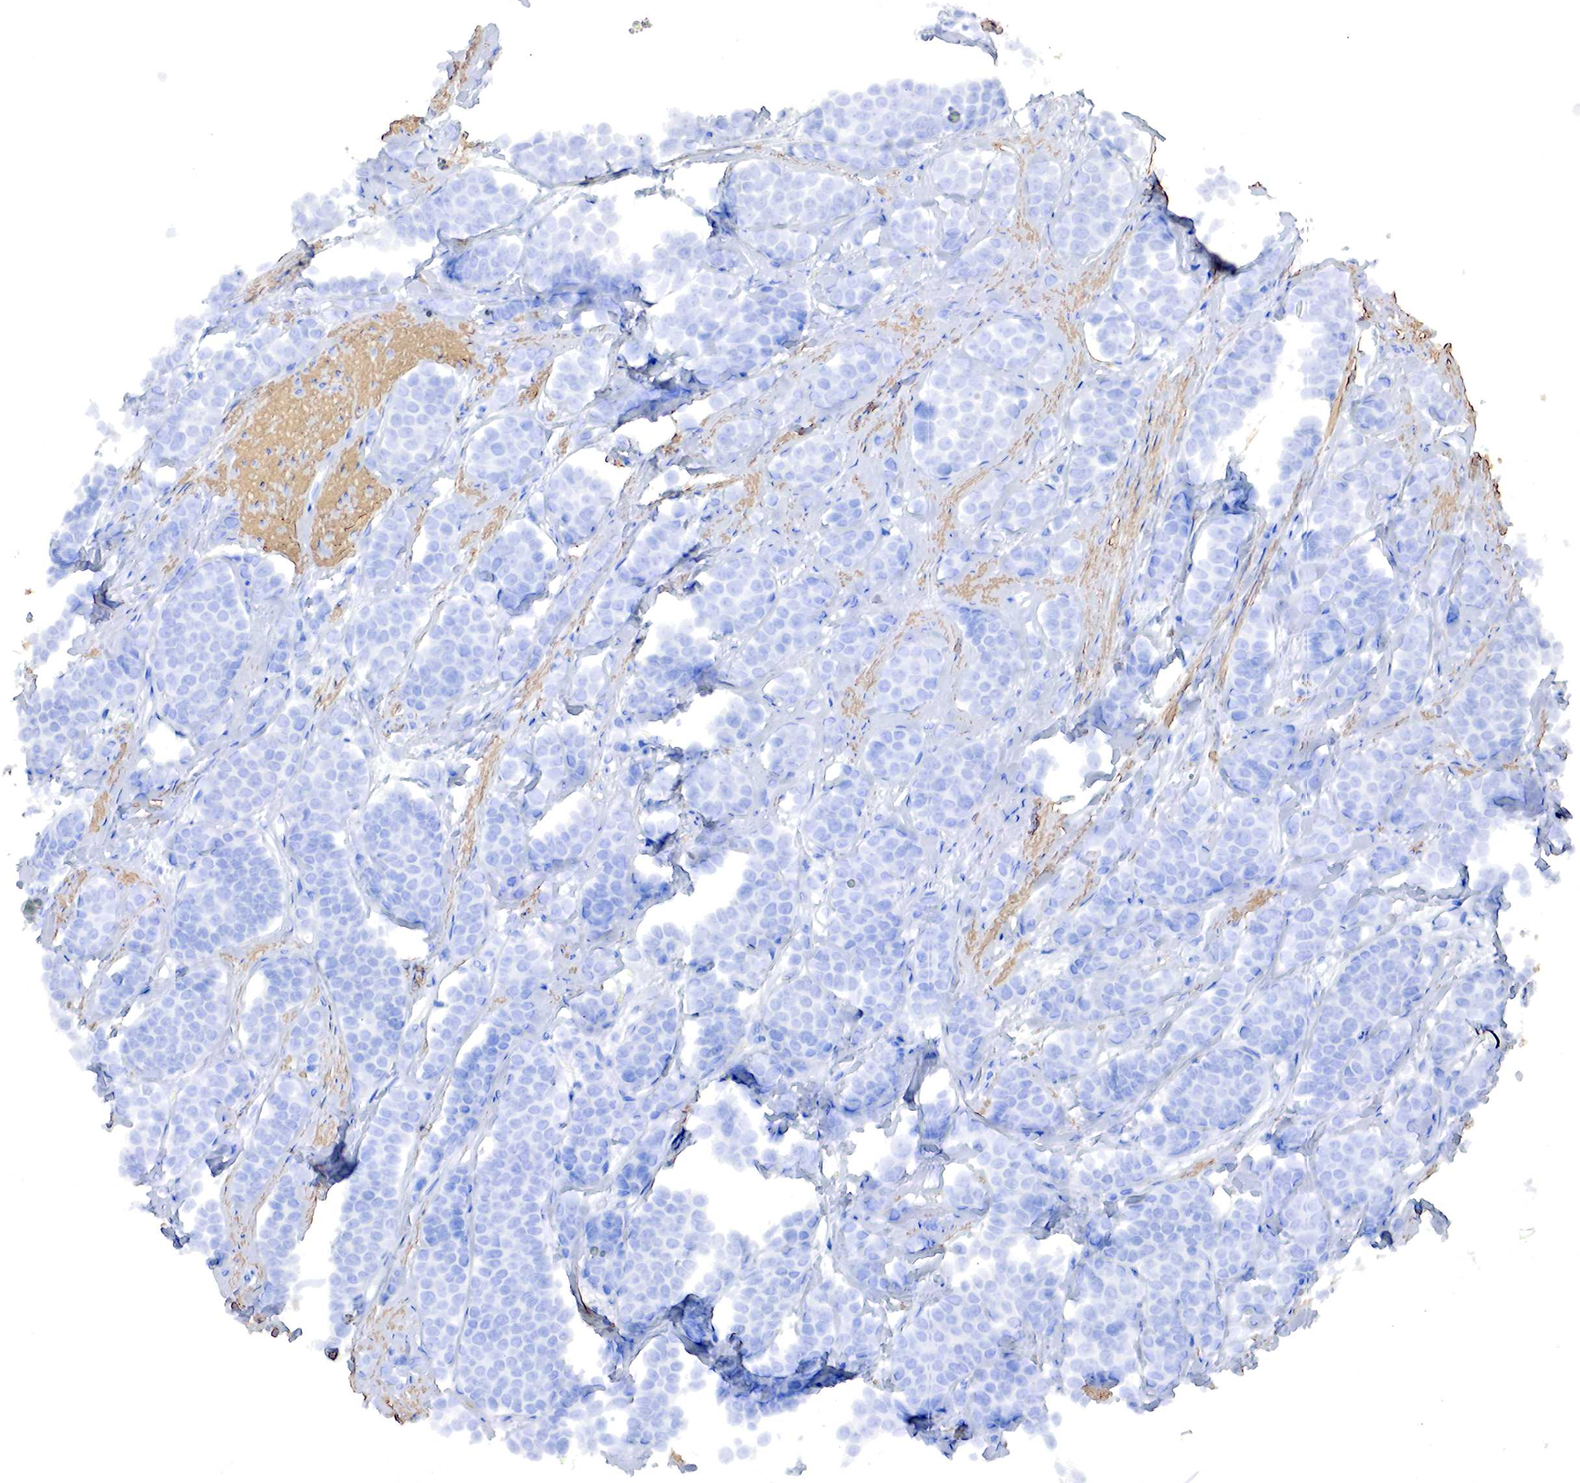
{"staining": {"intensity": "negative", "quantity": "none", "location": "none"}, "tissue": "carcinoid", "cell_type": "Tumor cells", "image_type": "cancer", "snomed": [{"axis": "morphology", "description": "Carcinoid, malignant, NOS"}, {"axis": "topography", "description": "Small intestine"}], "caption": "There is no significant staining in tumor cells of carcinoid.", "gene": "TPM1", "patient": {"sex": "male", "age": 60}}